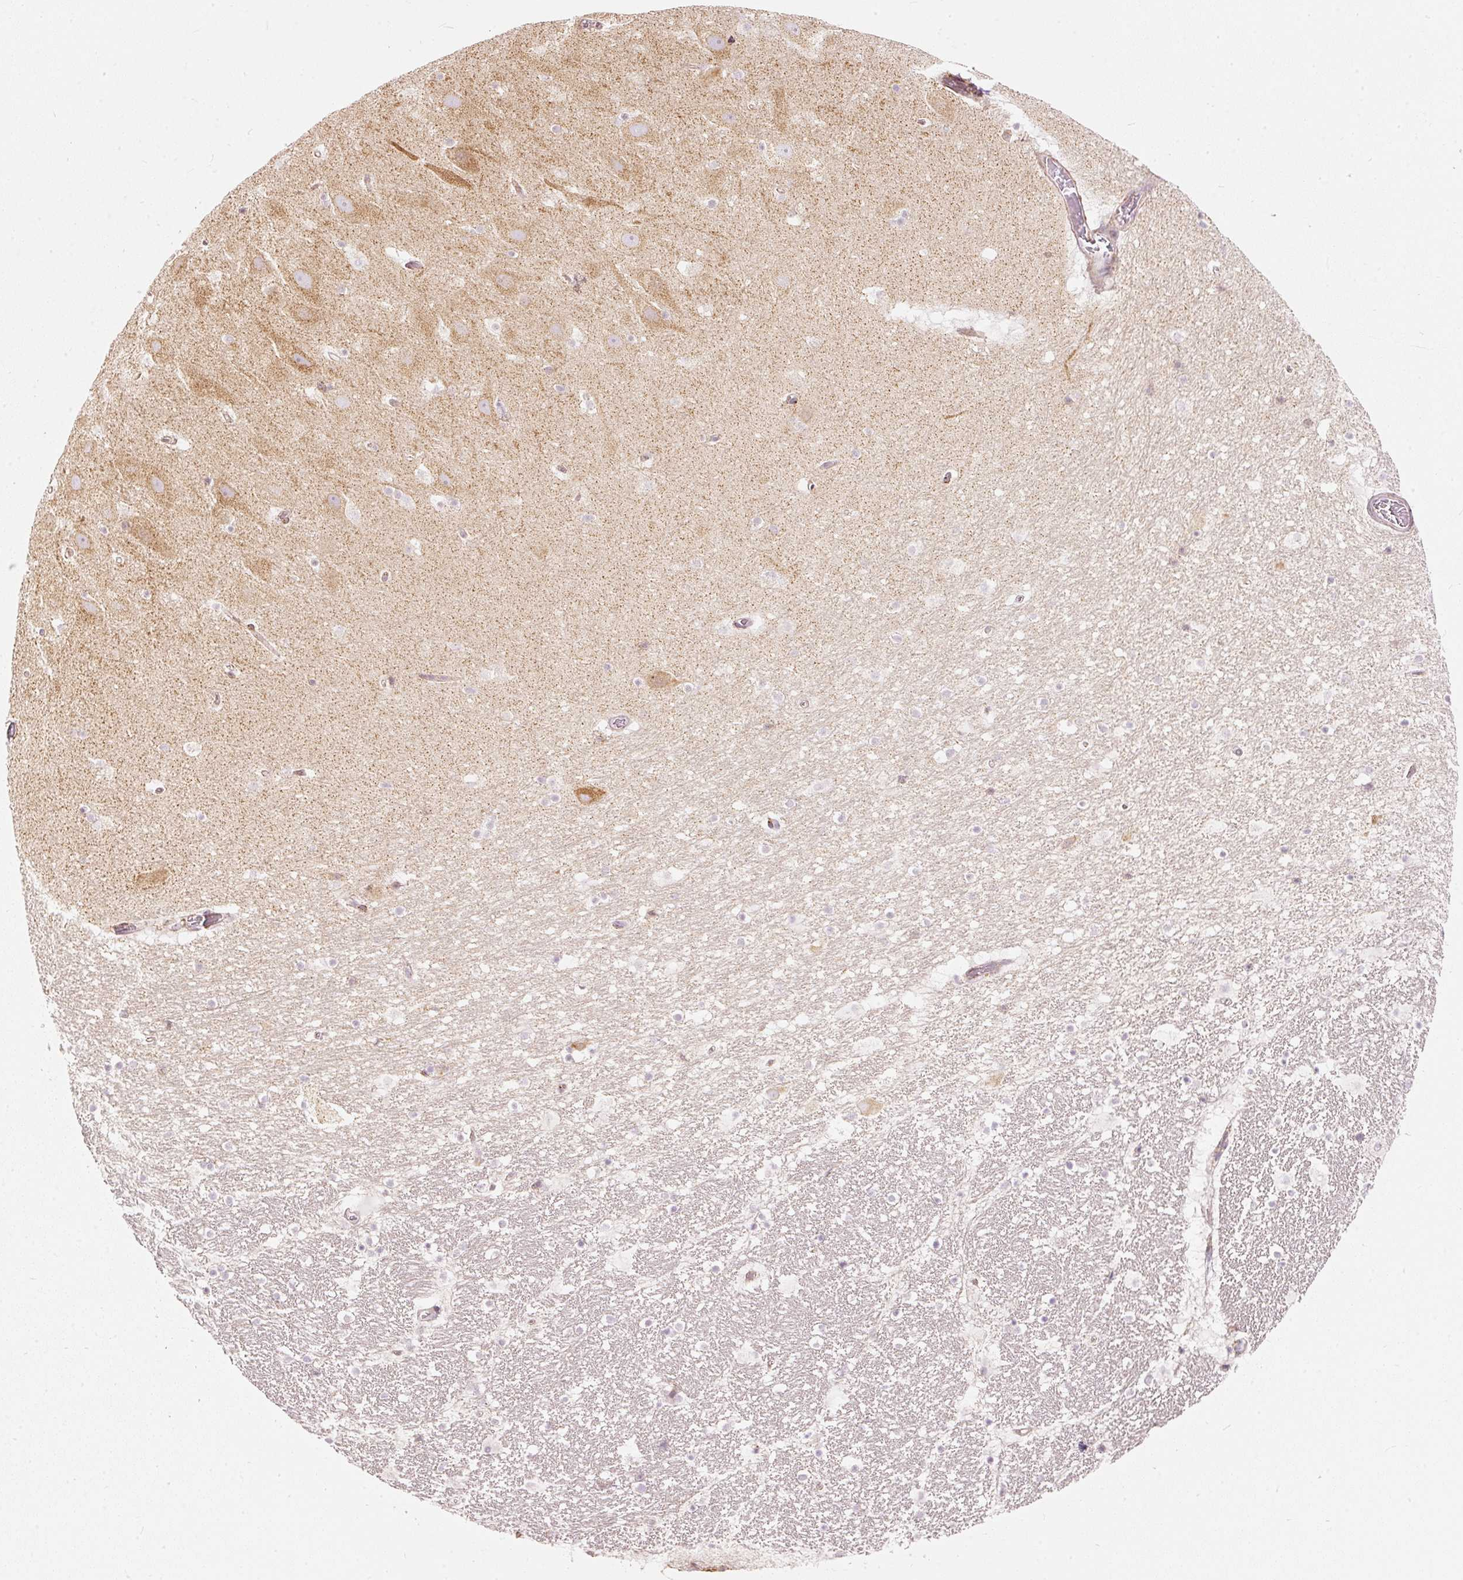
{"staining": {"intensity": "negative", "quantity": "none", "location": "none"}, "tissue": "hippocampus", "cell_type": "Glial cells", "image_type": "normal", "snomed": [{"axis": "morphology", "description": "Normal tissue, NOS"}, {"axis": "topography", "description": "Hippocampus"}], "caption": "Protein analysis of unremarkable hippocampus shows no significant expression in glial cells. (Immunohistochemistry (ihc), brightfield microscopy, high magnification).", "gene": "SNAPC5", "patient": {"sex": "male", "age": 37}}